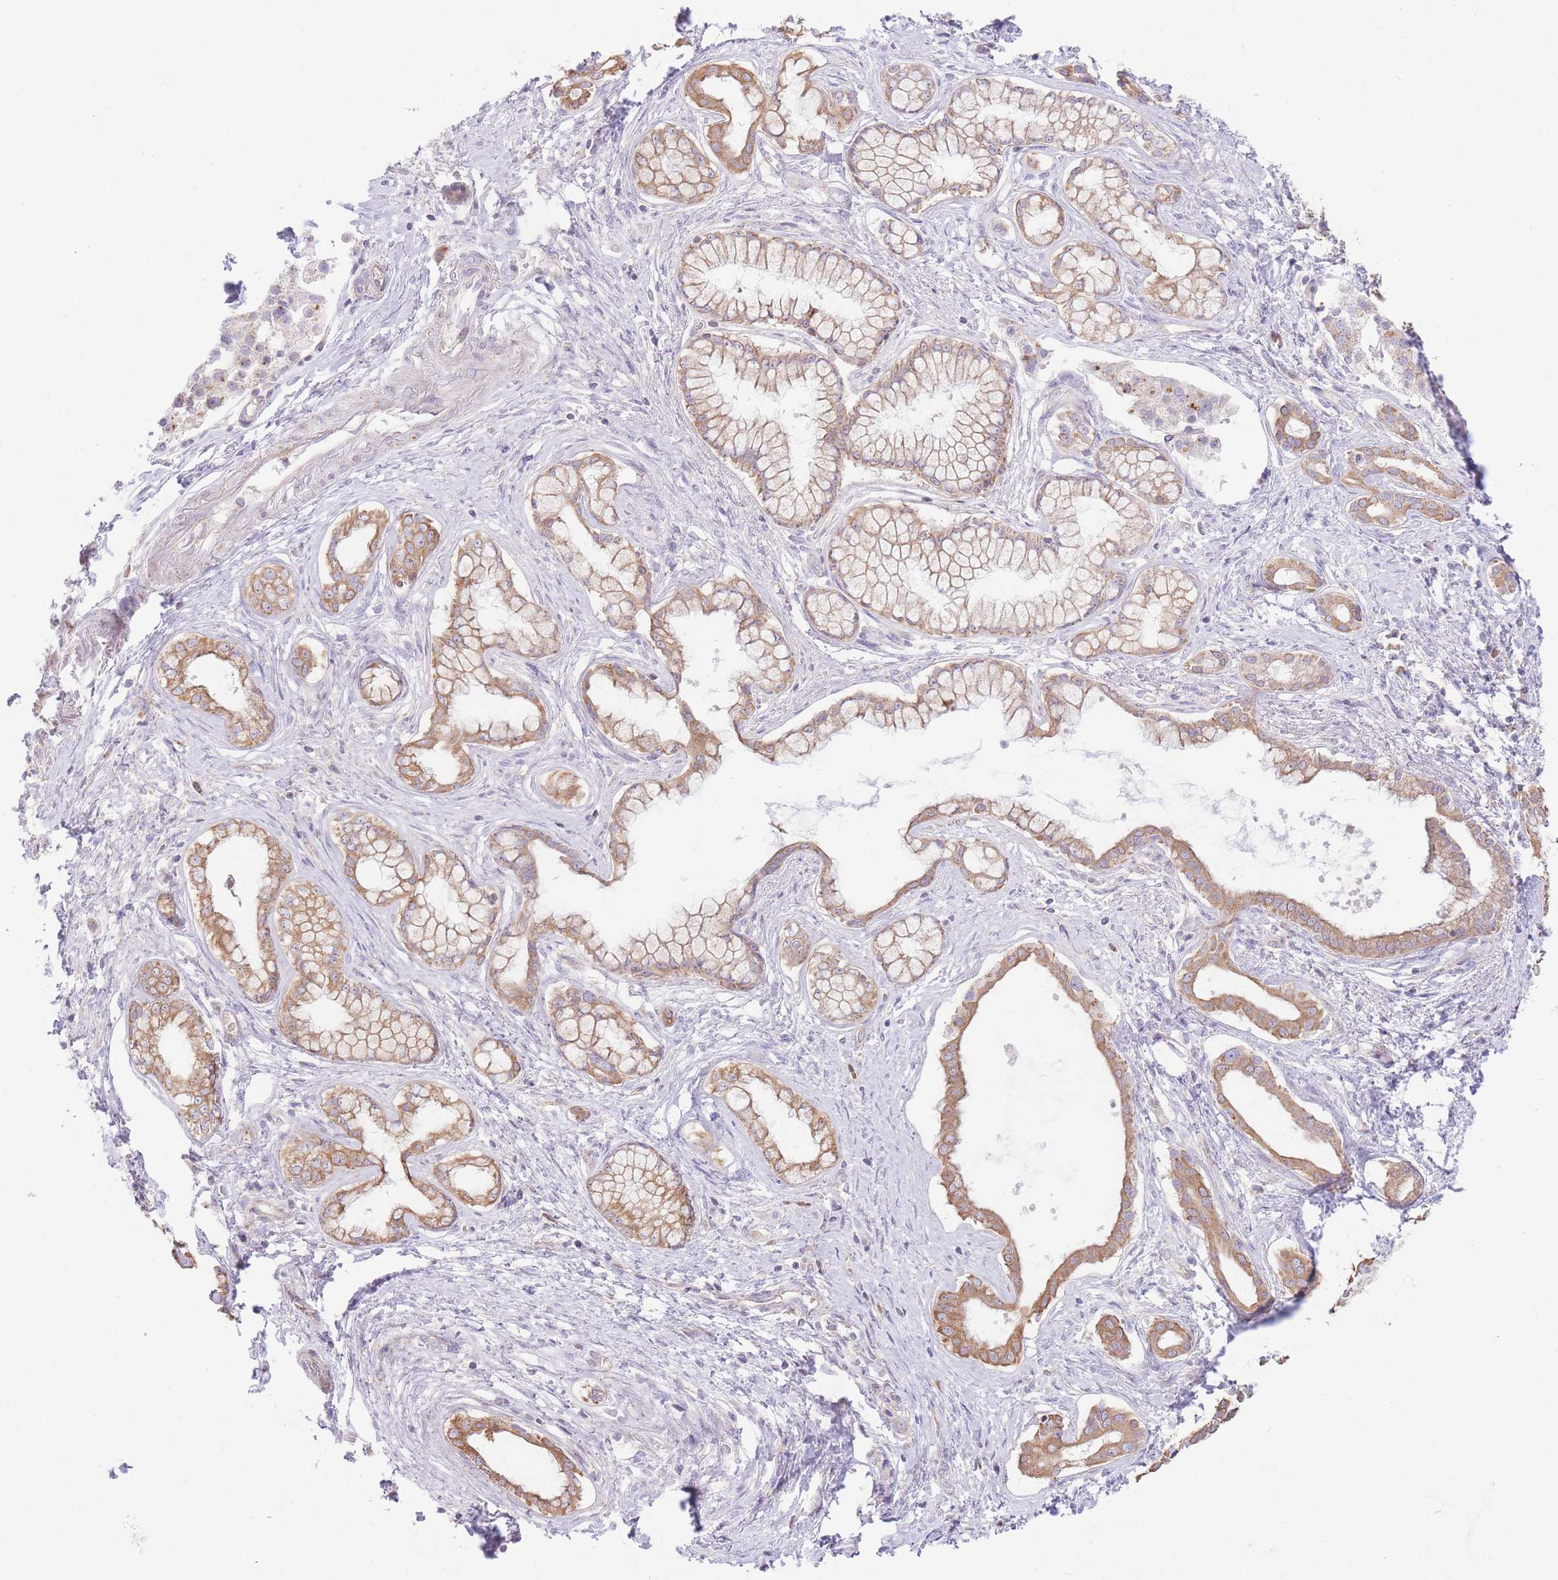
{"staining": {"intensity": "moderate", "quantity": ">75%", "location": "cytoplasmic/membranous"}, "tissue": "pancreatic cancer", "cell_type": "Tumor cells", "image_type": "cancer", "snomed": [{"axis": "morphology", "description": "Adenocarcinoma, NOS"}, {"axis": "topography", "description": "Pancreas"}], "caption": "This photomicrograph exhibits pancreatic cancer stained with IHC to label a protein in brown. The cytoplasmic/membranous of tumor cells show moderate positivity for the protein. Nuclei are counter-stained blue.", "gene": "BOLA2B", "patient": {"sex": "male", "age": 70}}